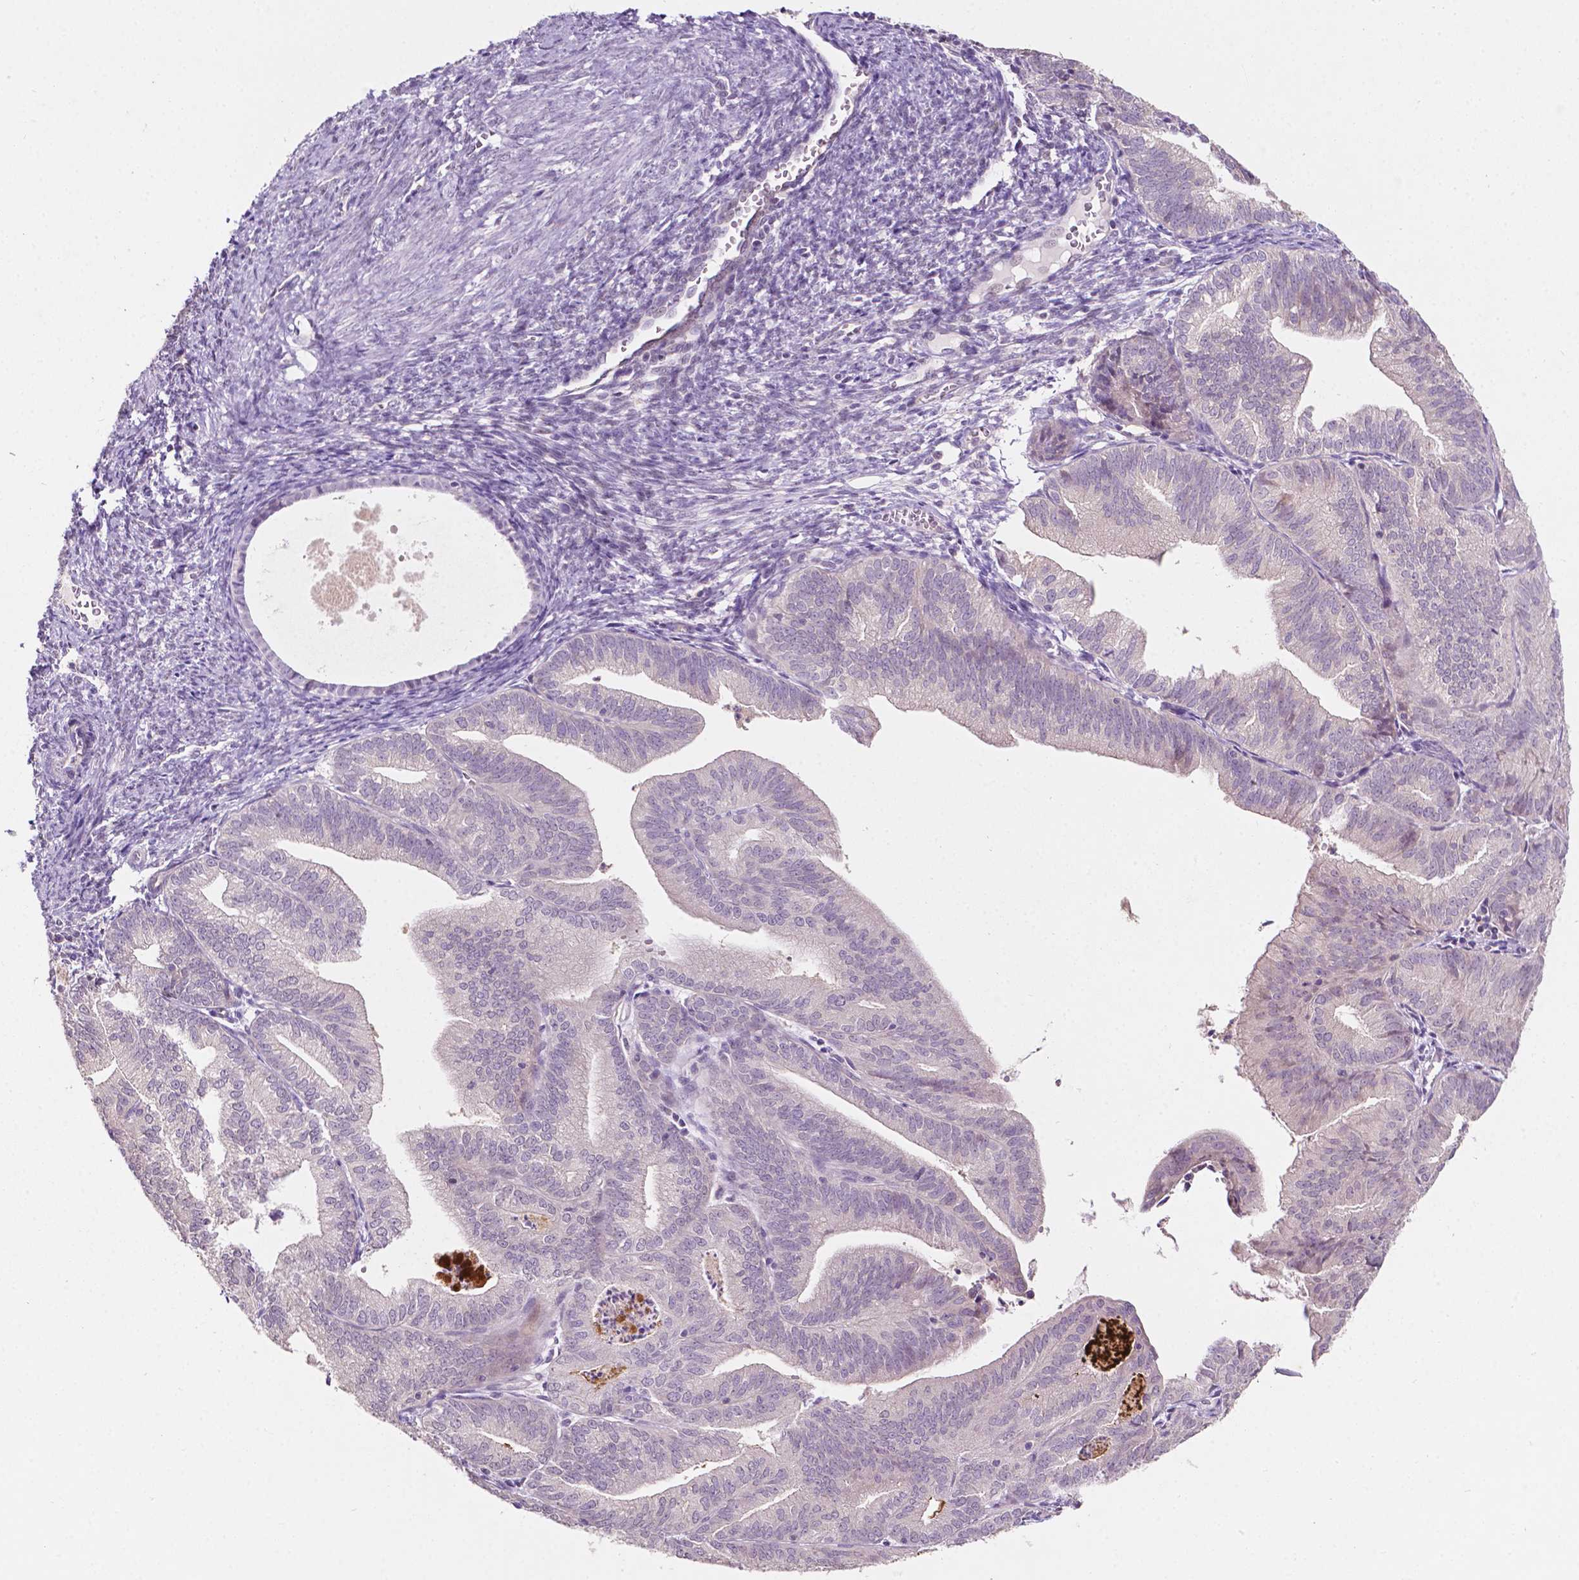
{"staining": {"intensity": "negative", "quantity": "none", "location": "none"}, "tissue": "endometrial cancer", "cell_type": "Tumor cells", "image_type": "cancer", "snomed": [{"axis": "morphology", "description": "Adenocarcinoma, NOS"}, {"axis": "topography", "description": "Endometrium"}], "caption": "Image shows no protein expression in tumor cells of endometrial adenocarcinoma tissue. (DAB (3,3'-diaminobenzidine) immunohistochemistry (IHC) visualized using brightfield microscopy, high magnification).", "gene": "TM6SF2", "patient": {"sex": "female", "age": 70}}